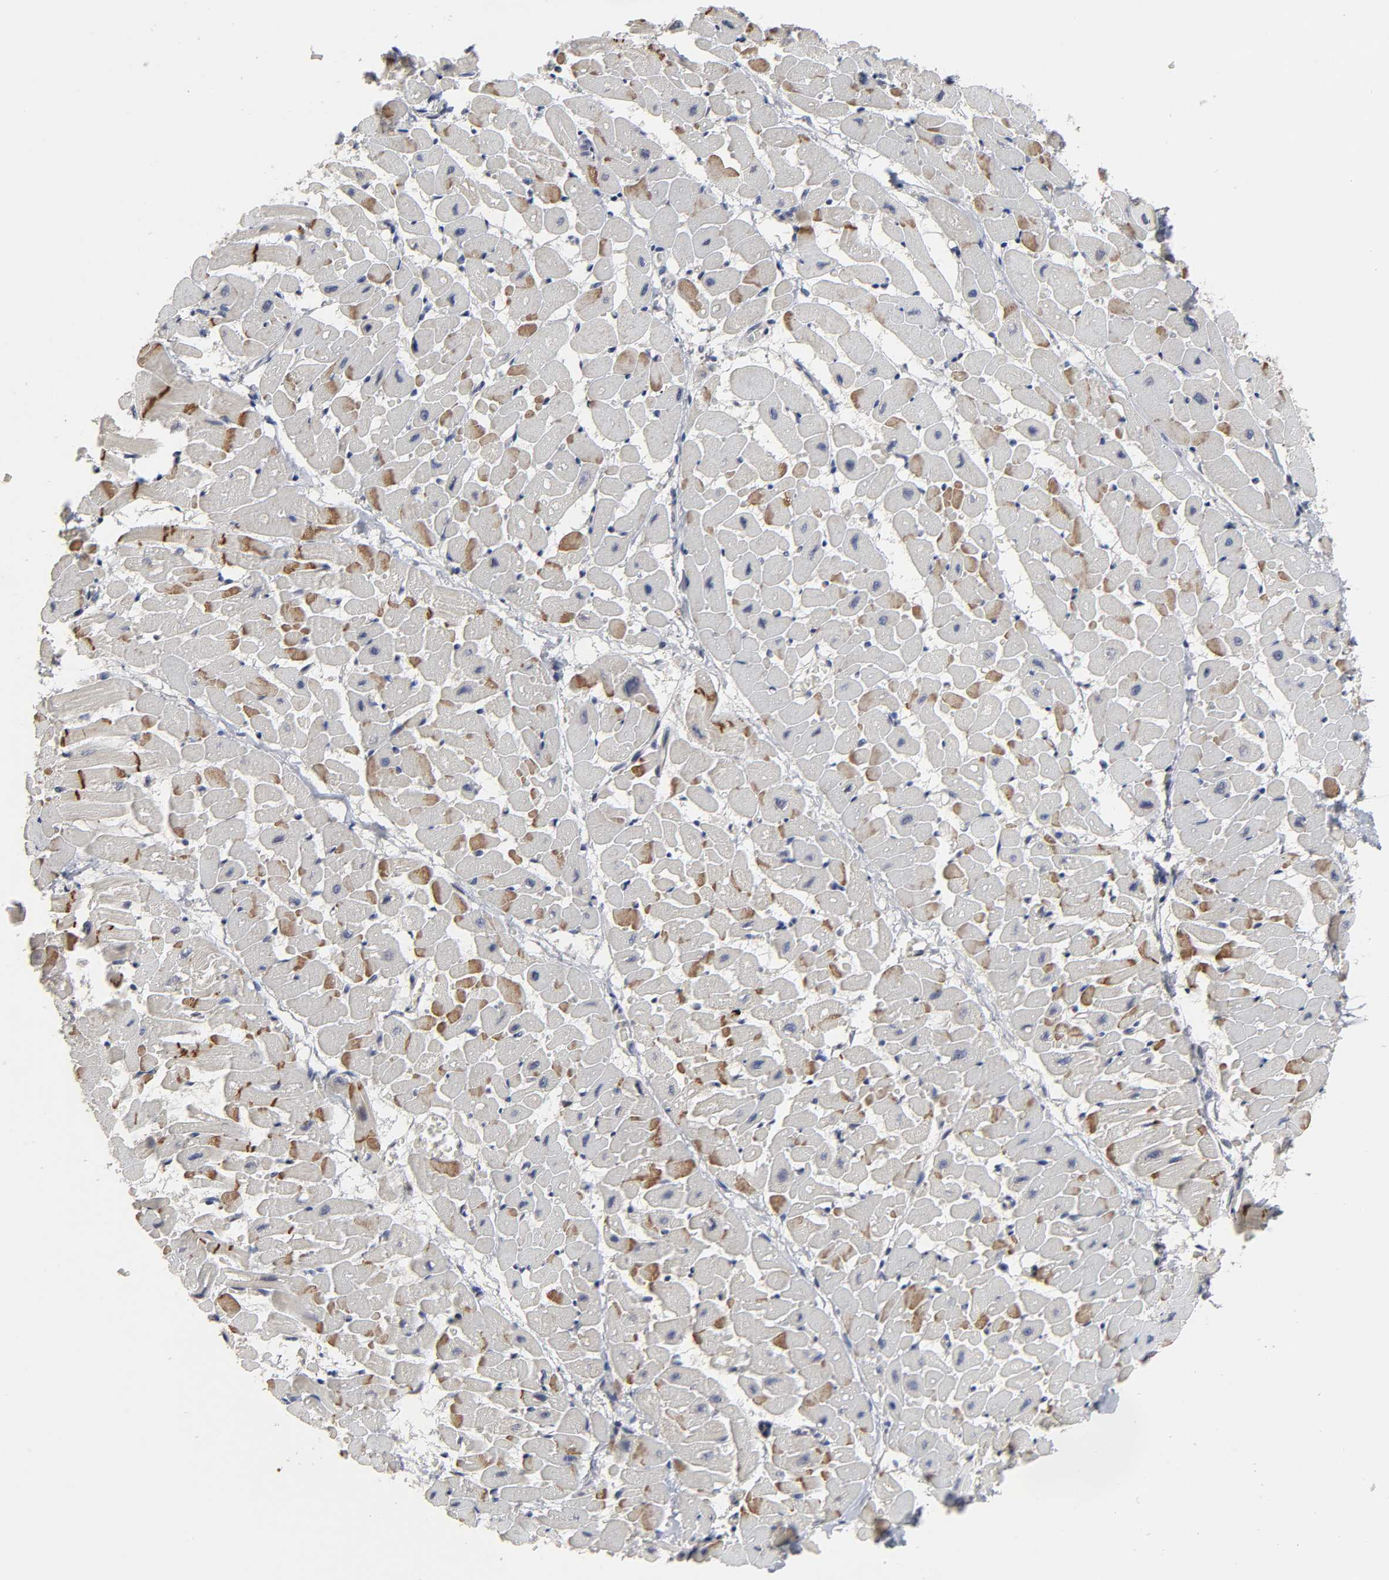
{"staining": {"intensity": "moderate", "quantity": "<25%", "location": "cytoplasmic/membranous"}, "tissue": "heart muscle", "cell_type": "Cardiomyocytes", "image_type": "normal", "snomed": [{"axis": "morphology", "description": "Normal tissue, NOS"}, {"axis": "topography", "description": "Heart"}], "caption": "Unremarkable heart muscle demonstrates moderate cytoplasmic/membranous expression in approximately <25% of cardiomyocytes, visualized by immunohistochemistry. The protein of interest is stained brown, and the nuclei are stained in blue (DAB (3,3'-diaminobenzidine) IHC with brightfield microscopy, high magnification).", "gene": "HNF4A", "patient": {"sex": "male", "age": 45}}